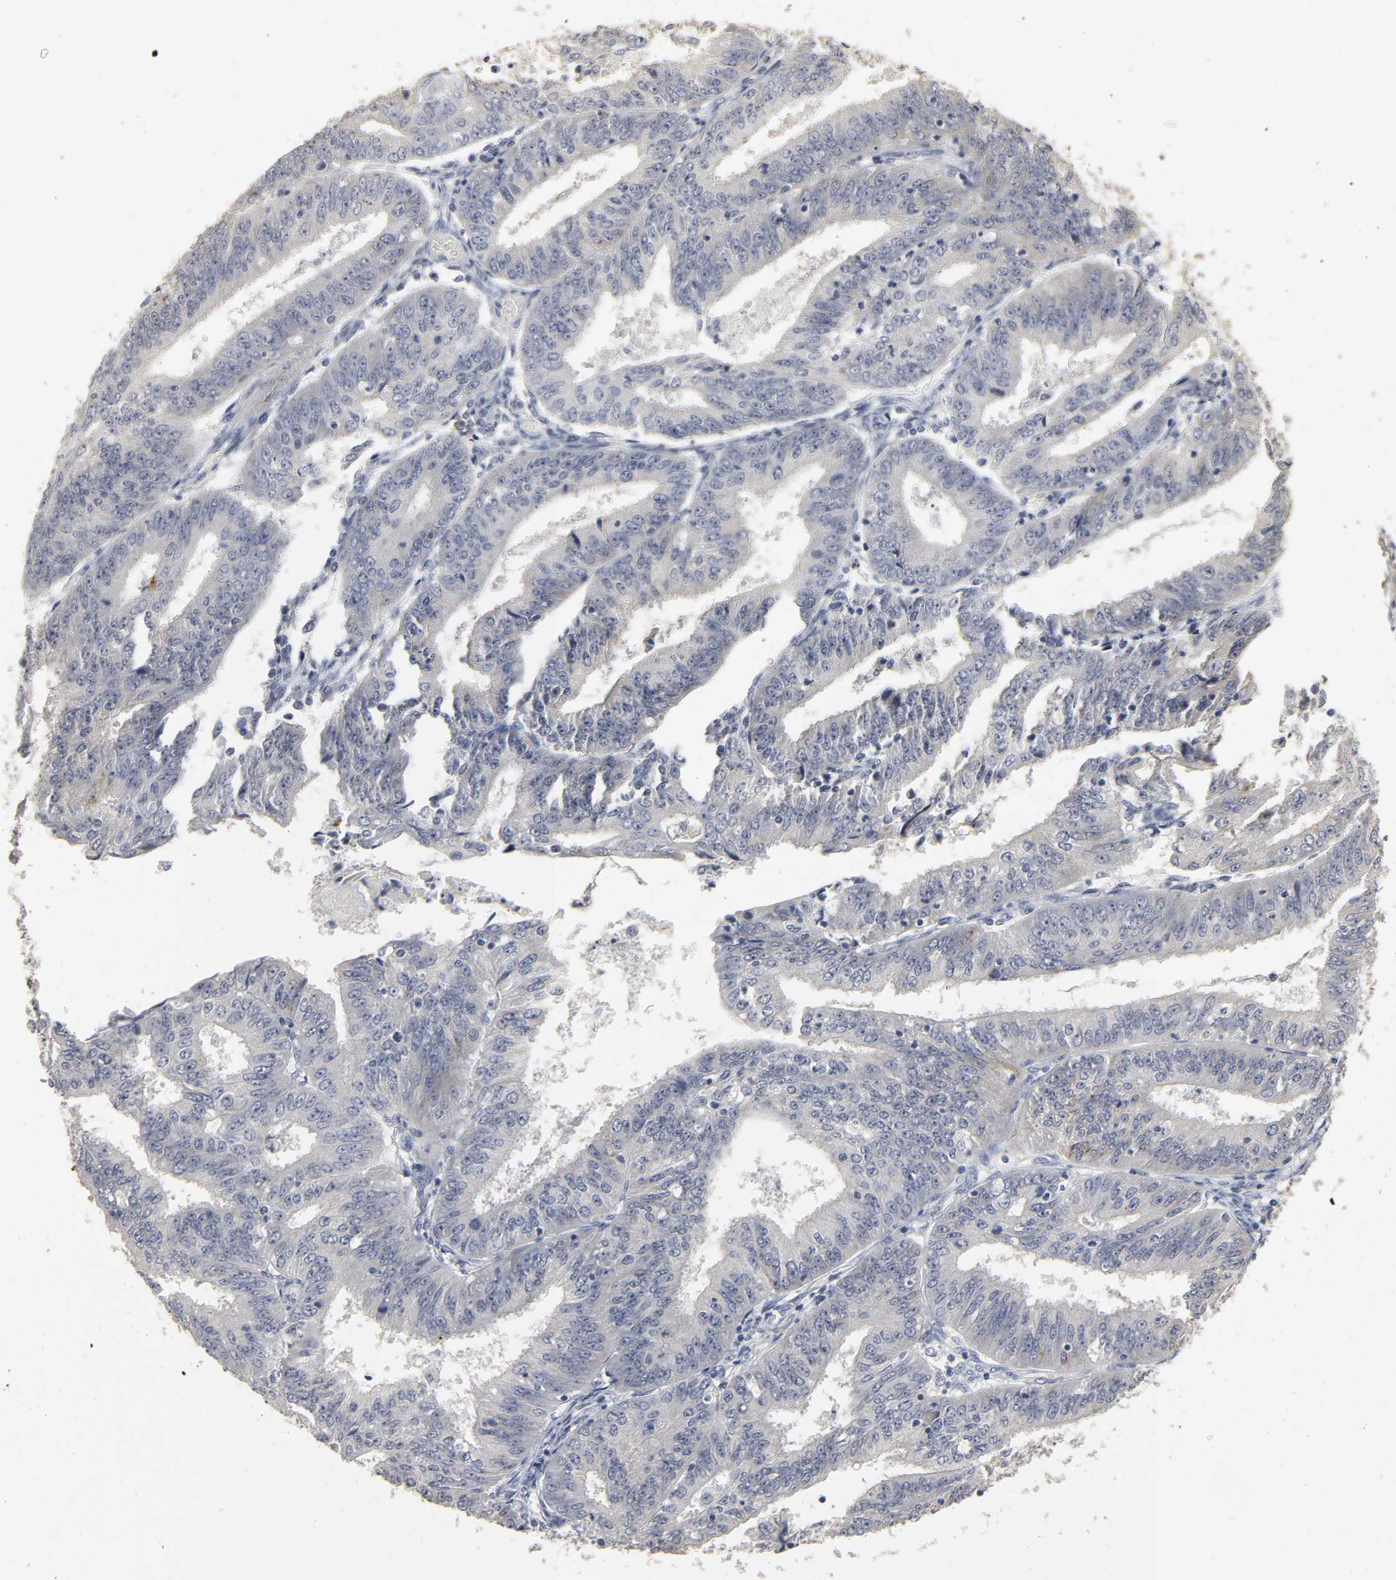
{"staining": {"intensity": "negative", "quantity": "none", "location": "none"}, "tissue": "endometrial cancer", "cell_type": "Tumor cells", "image_type": "cancer", "snomed": [{"axis": "morphology", "description": "Adenocarcinoma, NOS"}, {"axis": "topography", "description": "Endometrium"}], "caption": "The histopathology image demonstrates no significant expression in tumor cells of endometrial adenocarcinoma.", "gene": "TCAP", "patient": {"sex": "female", "age": 42}}